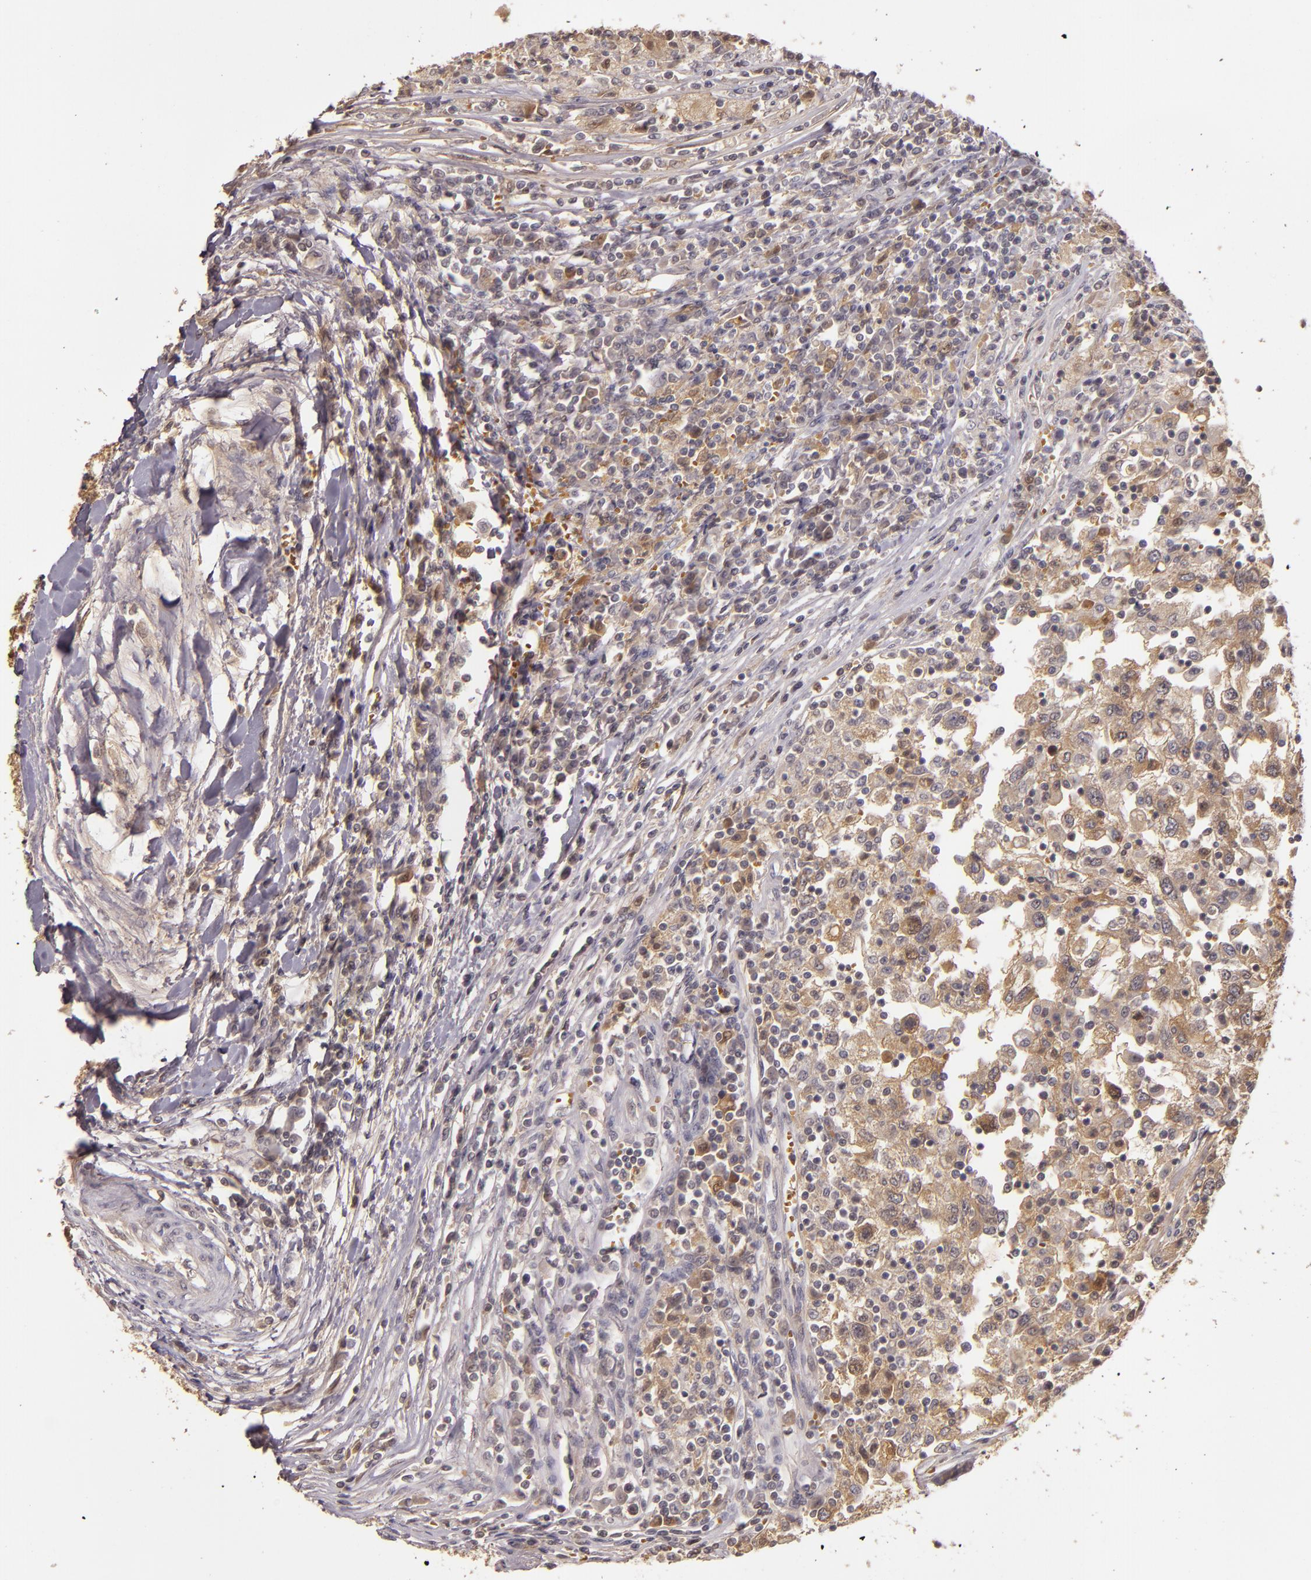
{"staining": {"intensity": "moderate", "quantity": ">75%", "location": "cytoplasmic/membranous"}, "tissue": "renal cancer", "cell_type": "Tumor cells", "image_type": "cancer", "snomed": [{"axis": "morphology", "description": "Normal tissue, NOS"}, {"axis": "morphology", "description": "Adenocarcinoma, NOS"}, {"axis": "topography", "description": "Kidney"}], "caption": "Adenocarcinoma (renal) stained with DAB immunohistochemistry reveals medium levels of moderate cytoplasmic/membranous positivity in about >75% of tumor cells.", "gene": "LRG1", "patient": {"sex": "male", "age": 71}}